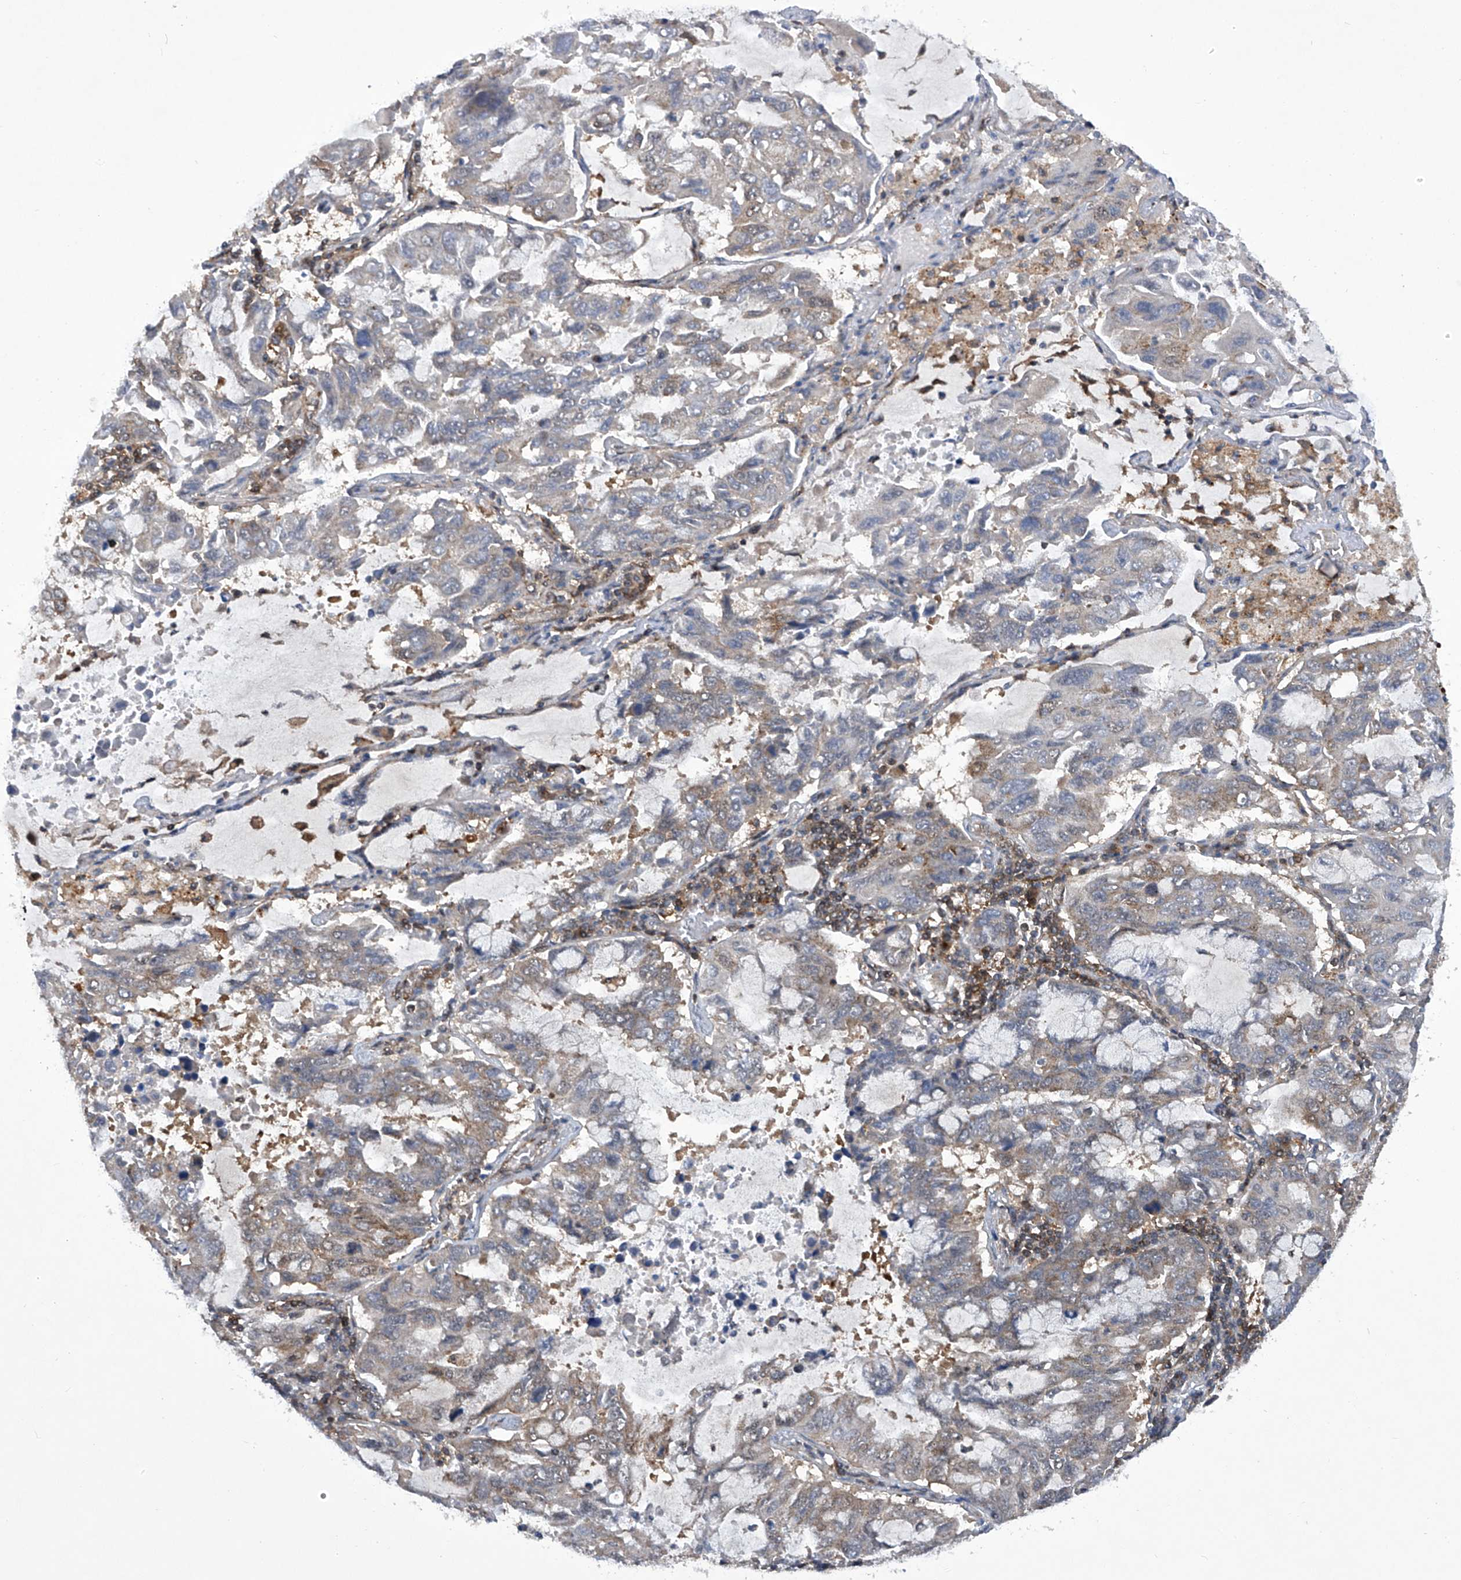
{"staining": {"intensity": "negative", "quantity": "none", "location": "none"}, "tissue": "lung cancer", "cell_type": "Tumor cells", "image_type": "cancer", "snomed": [{"axis": "morphology", "description": "Adenocarcinoma, NOS"}, {"axis": "topography", "description": "Lung"}], "caption": "The micrograph exhibits no significant staining in tumor cells of lung cancer (adenocarcinoma).", "gene": "CISH", "patient": {"sex": "male", "age": 64}}